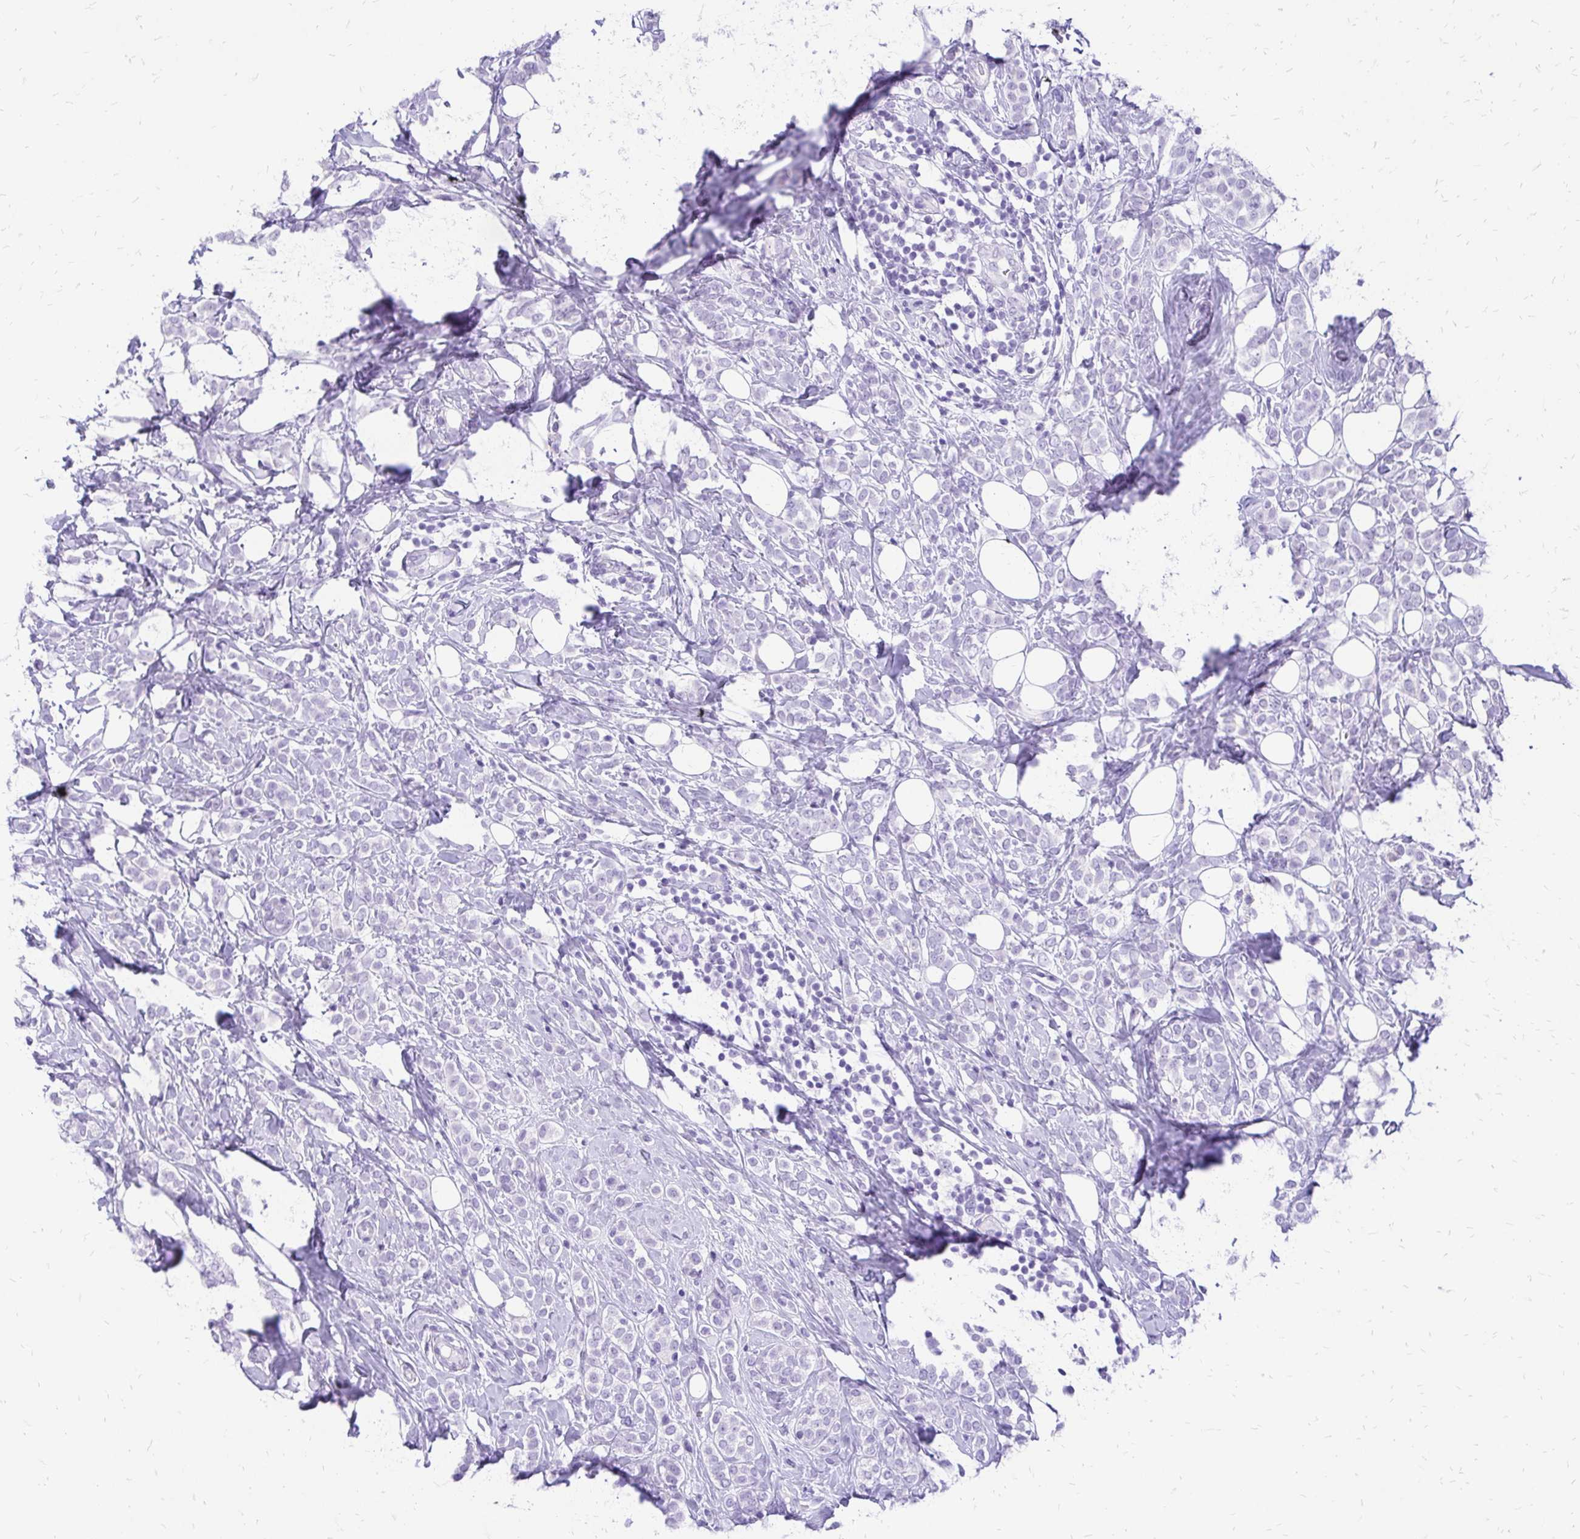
{"staining": {"intensity": "negative", "quantity": "none", "location": "none"}, "tissue": "breast cancer", "cell_type": "Tumor cells", "image_type": "cancer", "snomed": [{"axis": "morphology", "description": "Lobular carcinoma"}, {"axis": "topography", "description": "Breast"}], "caption": "A high-resolution micrograph shows IHC staining of breast lobular carcinoma, which shows no significant staining in tumor cells. (DAB (3,3'-diaminobenzidine) immunohistochemistry visualized using brightfield microscopy, high magnification).", "gene": "SLC32A1", "patient": {"sex": "female", "age": 49}}